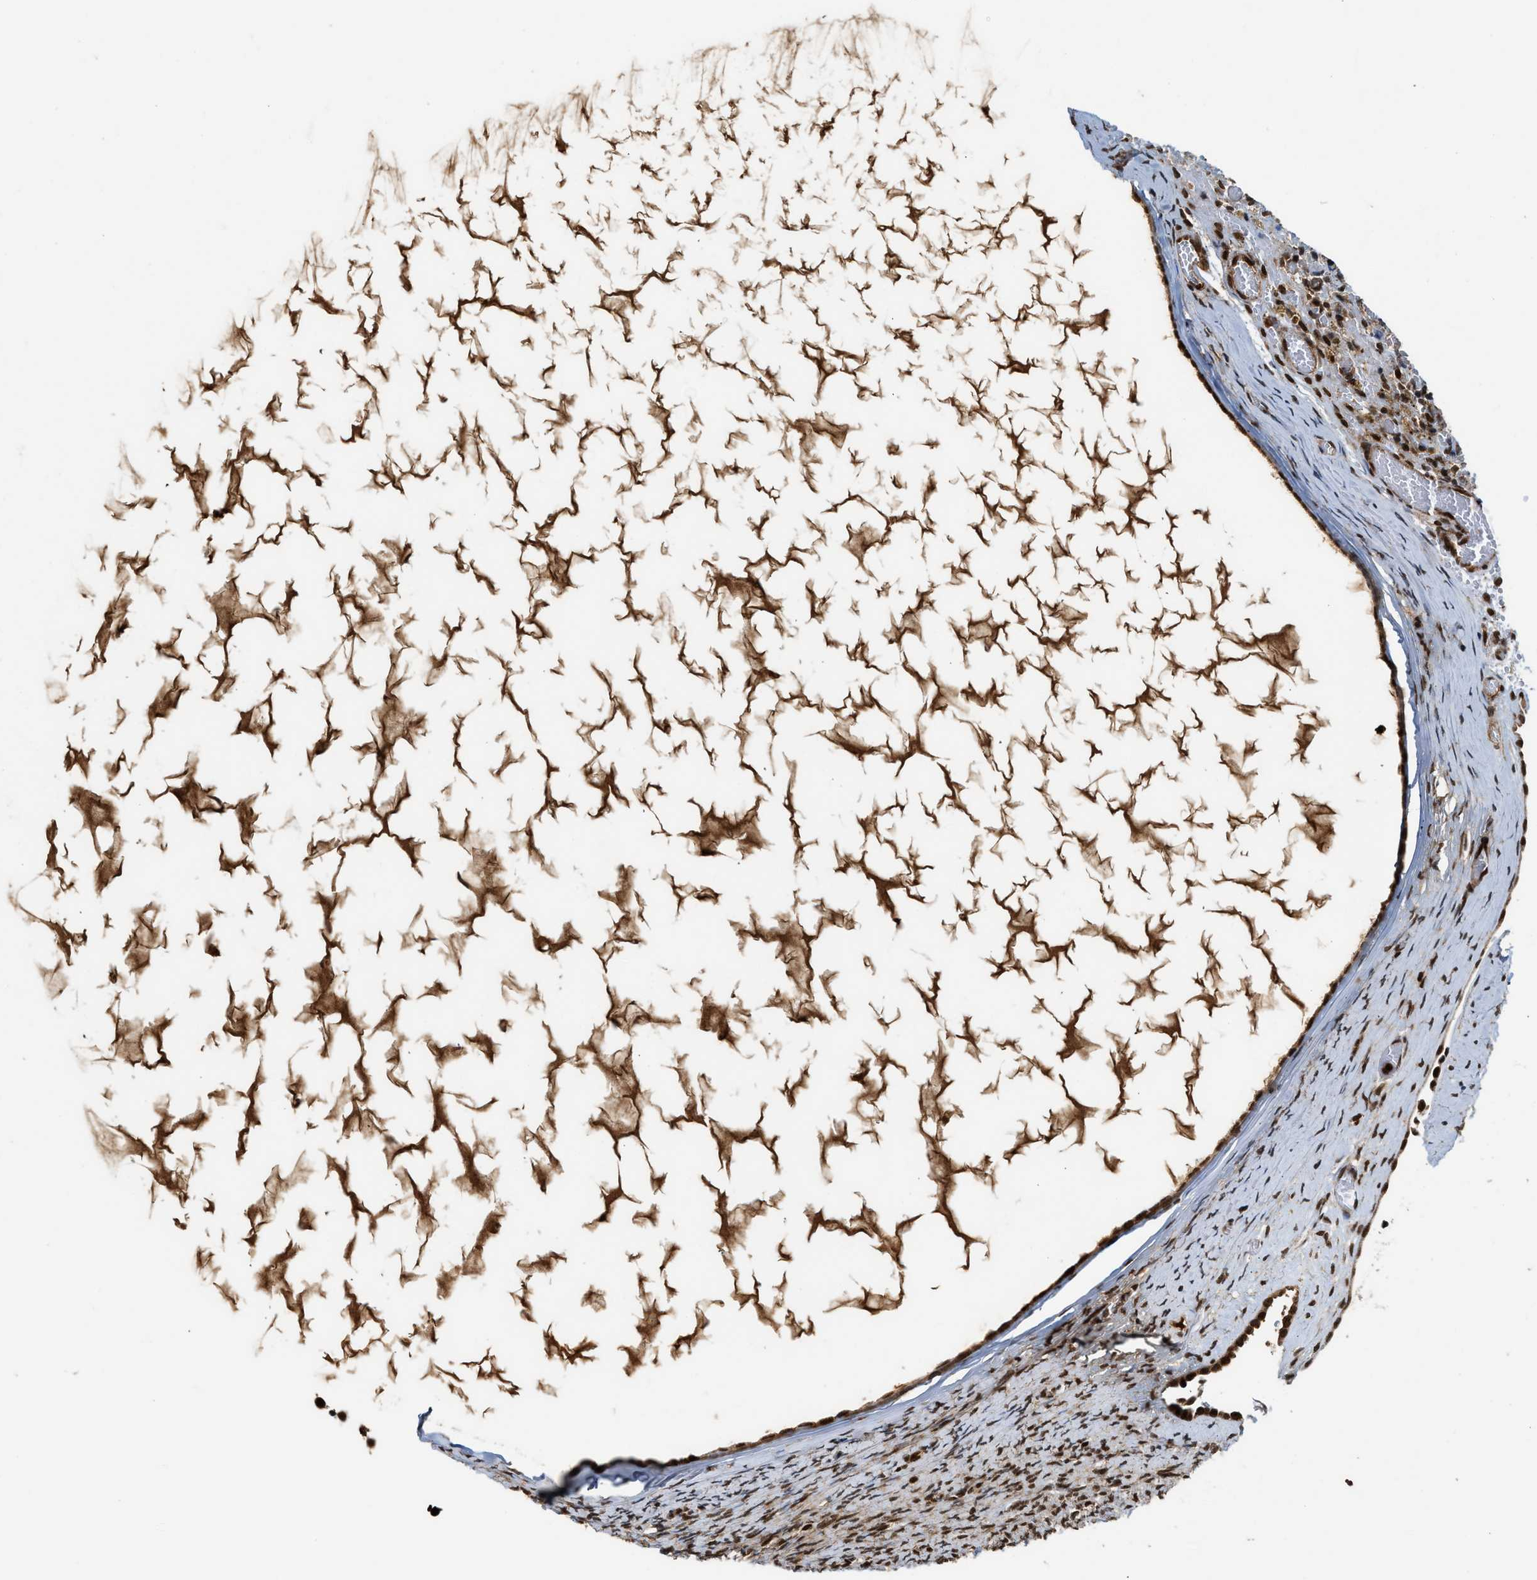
{"staining": {"intensity": "strong", "quantity": "25%-75%", "location": "cytoplasmic/membranous,nuclear"}, "tissue": "ovary", "cell_type": "Ovarian stroma cells", "image_type": "normal", "snomed": [{"axis": "morphology", "description": "Normal tissue, NOS"}, {"axis": "topography", "description": "Ovary"}], "caption": "Protein expression analysis of unremarkable human ovary reveals strong cytoplasmic/membranous,nuclear positivity in about 25%-75% of ovarian stroma cells. (DAB (3,3'-diaminobenzidine) = brown stain, brightfield microscopy at high magnification).", "gene": "MDM2", "patient": {"sex": "female", "age": 33}}